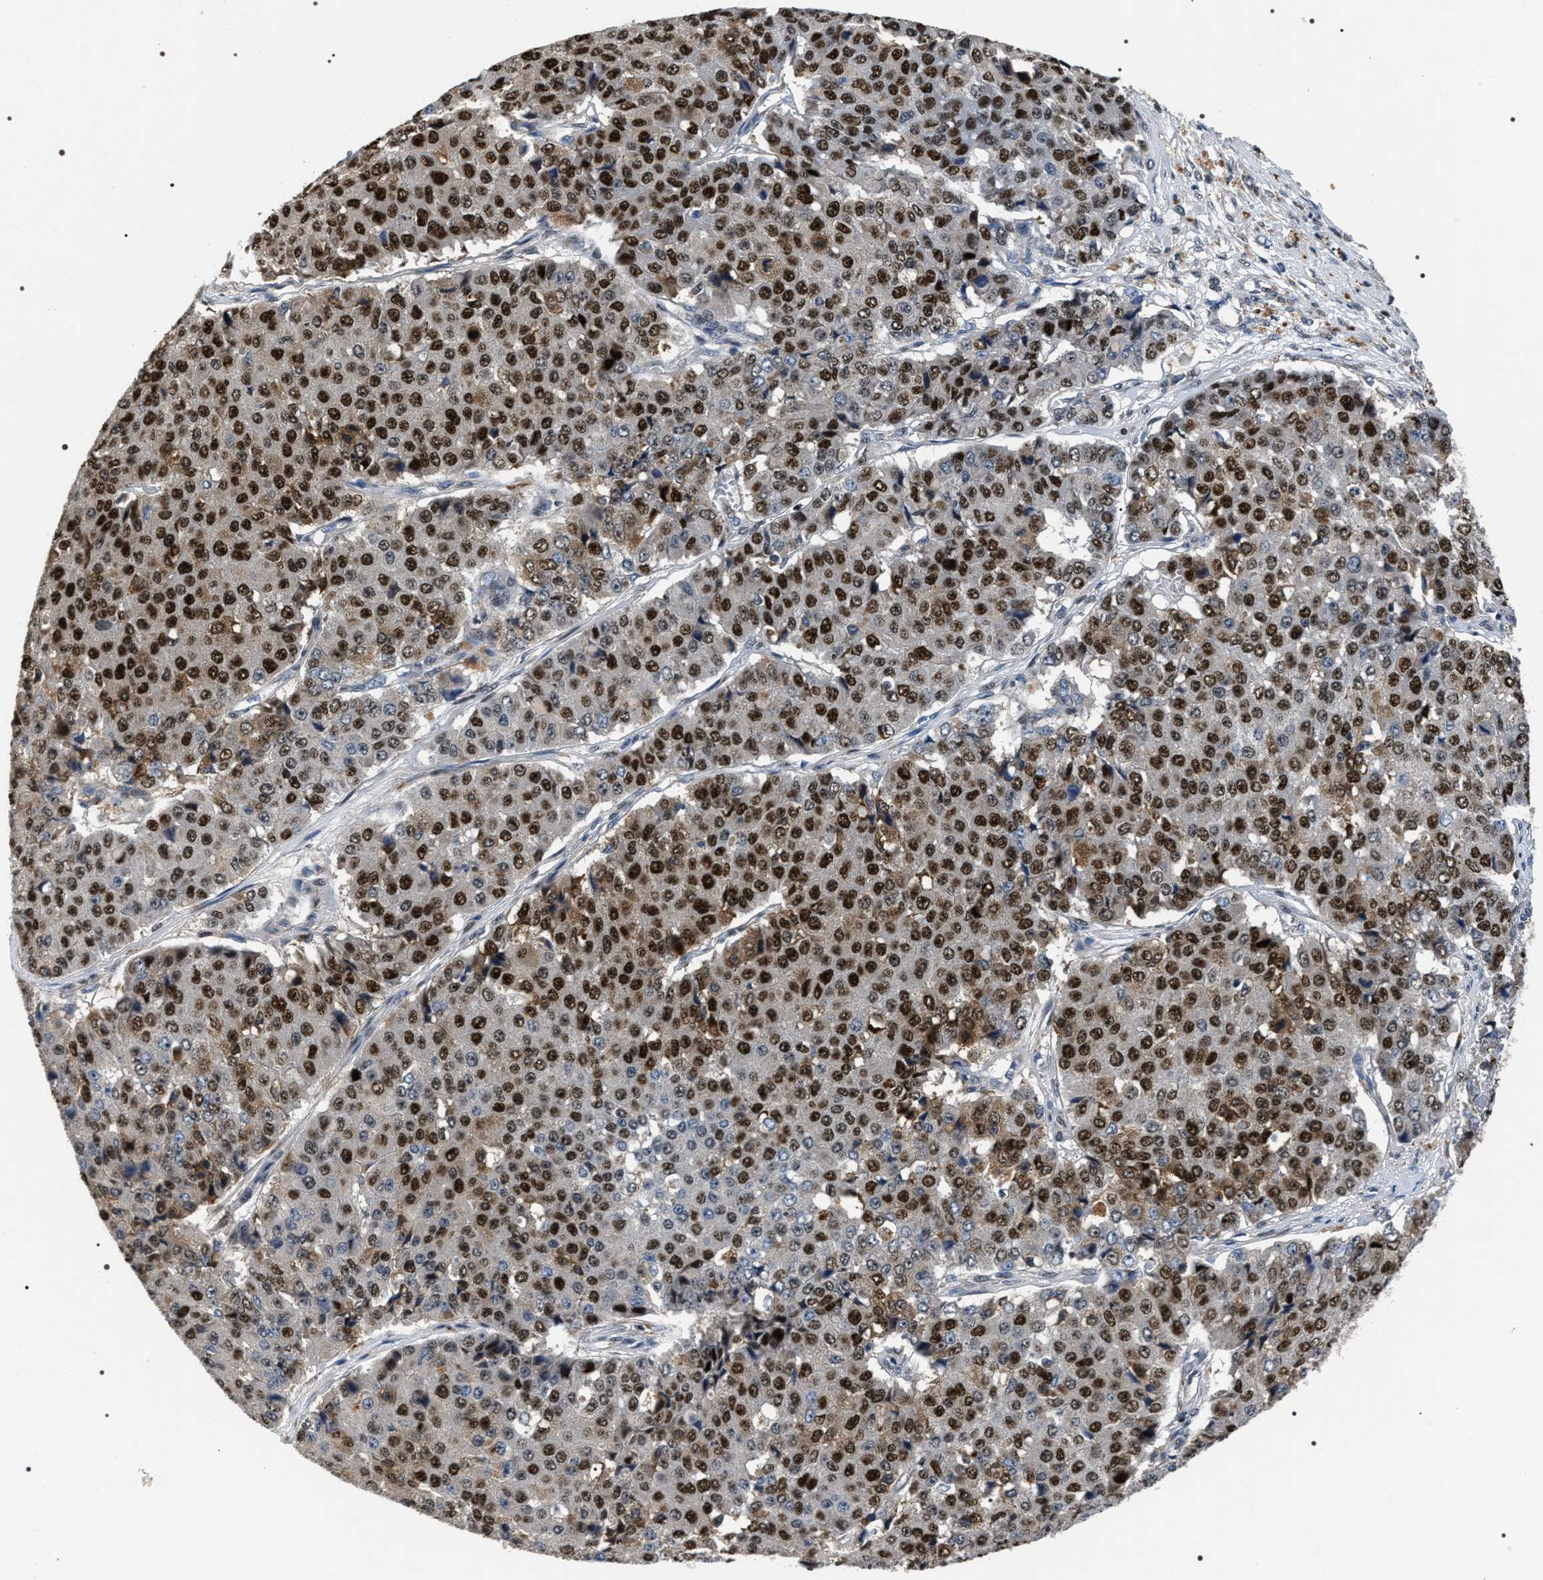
{"staining": {"intensity": "strong", "quantity": ">75%", "location": "nuclear"}, "tissue": "pancreatic cancer", "cell_type": "Tumor cells", "image_type": "cancer", "snomed": [{"axis": "morphology", "description": "Adenocarcinoma, NOS"}, {"axis": "topography", "description": "Pancreas"}], "caption": "The immunohistochemical stain highlights strong nuclear expression in tumor cells of pancreatic cancer (adenocarcinoma) tissue.", "gene": "C7orf25", "patient": {"sex": "male", "age": 50}}